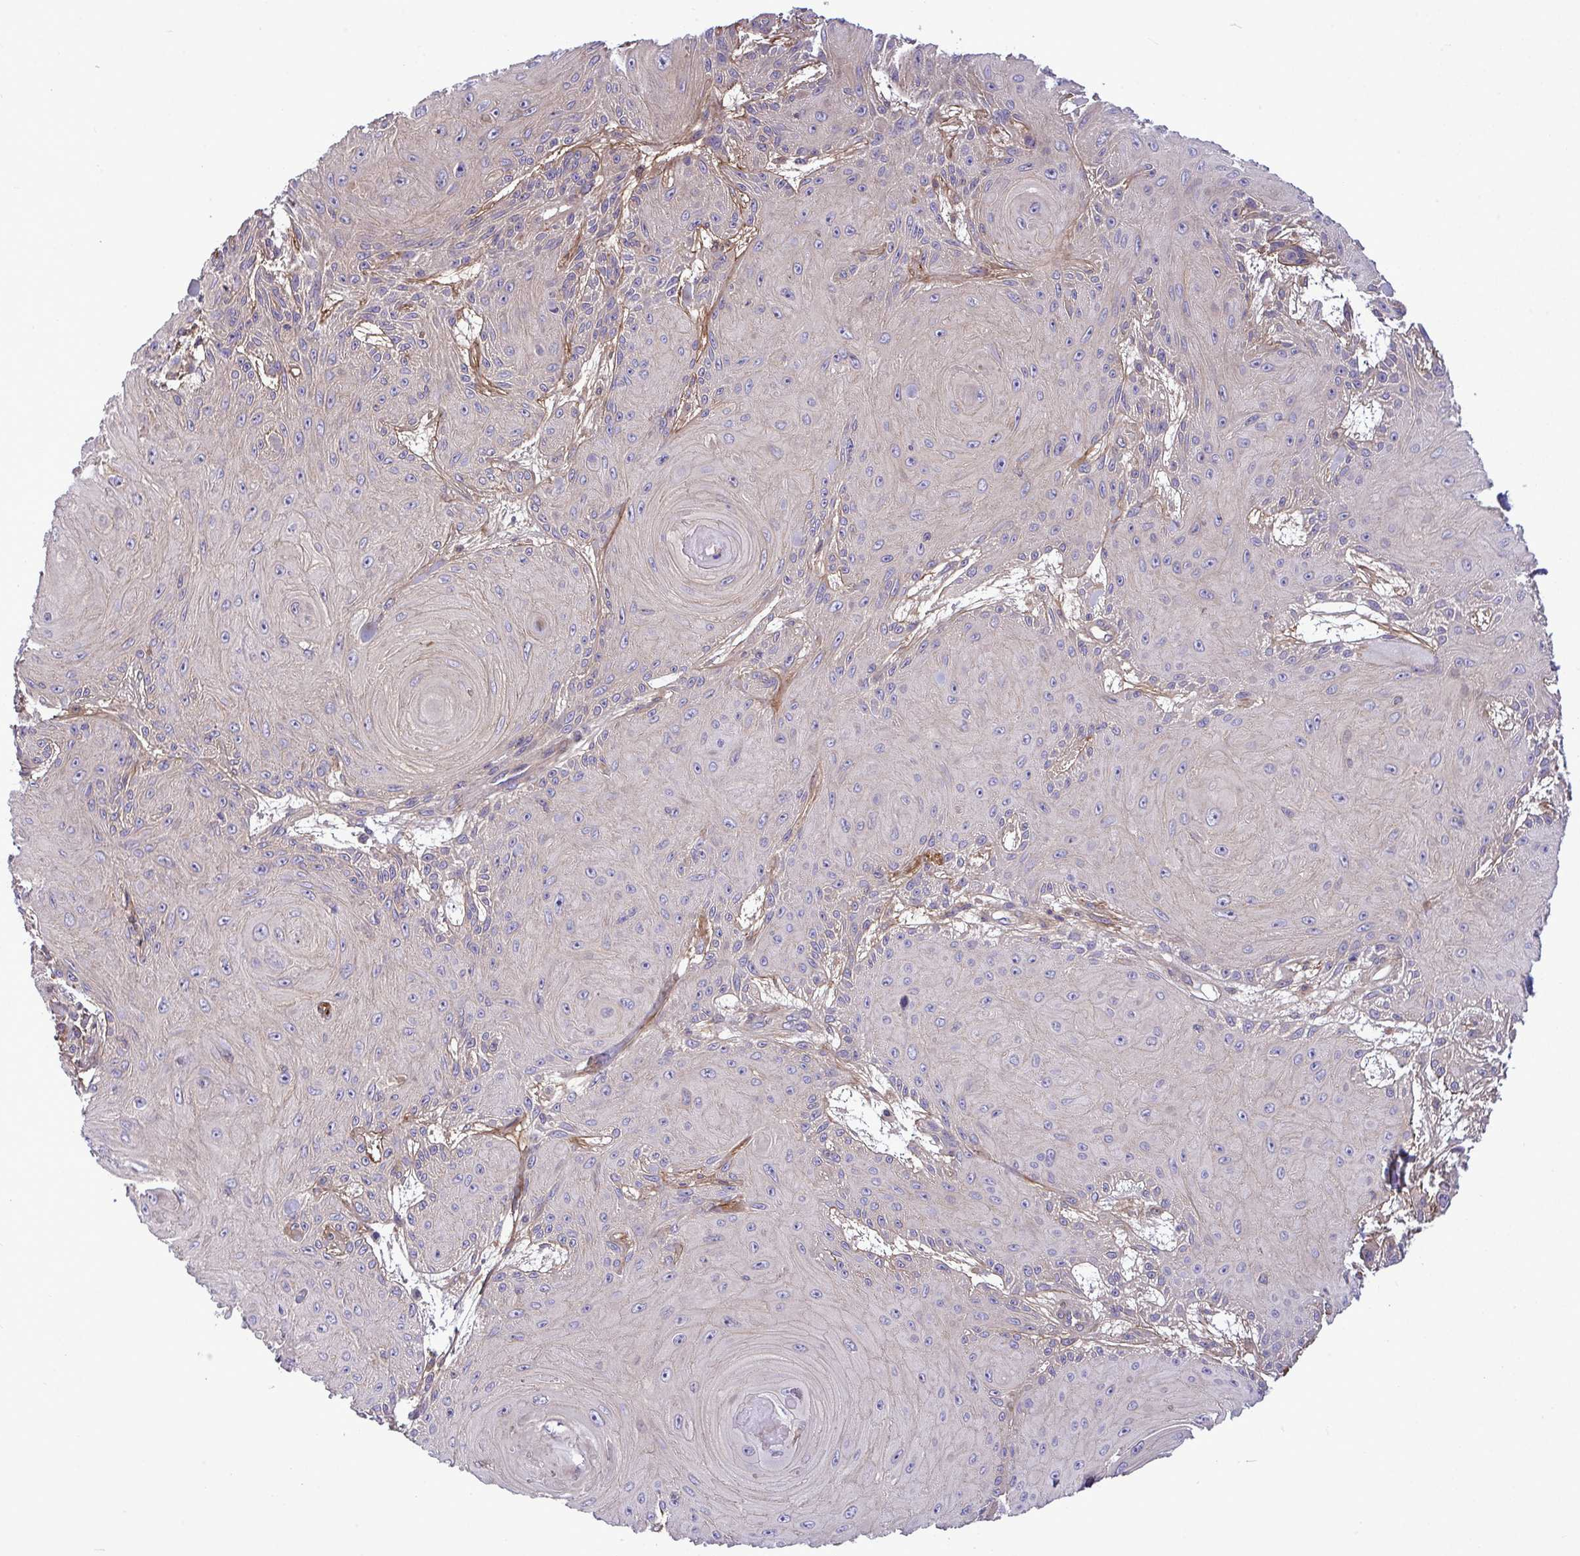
{"staining": {"intensity": "negative", "quantity": "none", "location": "none"}, "tissue": "skin cancer", "cell_type": "Tumor cells", "image_type": "cancer", "snomed": [{"axis": "morphology", "description": "Squamous cell carcinoma, NOS"}, {"axis": "topography", "description": "Skin"}], "caption": "Skin squamous cell carcinoma was stained to show a protein in brown. There is no significant staining in tumor cells. (DAB (3,3'-diaminobenzidine) immunohistochemistry, high magnification).", "gene": "GRB14", "patient": {"sex": "male", "age": 88}}